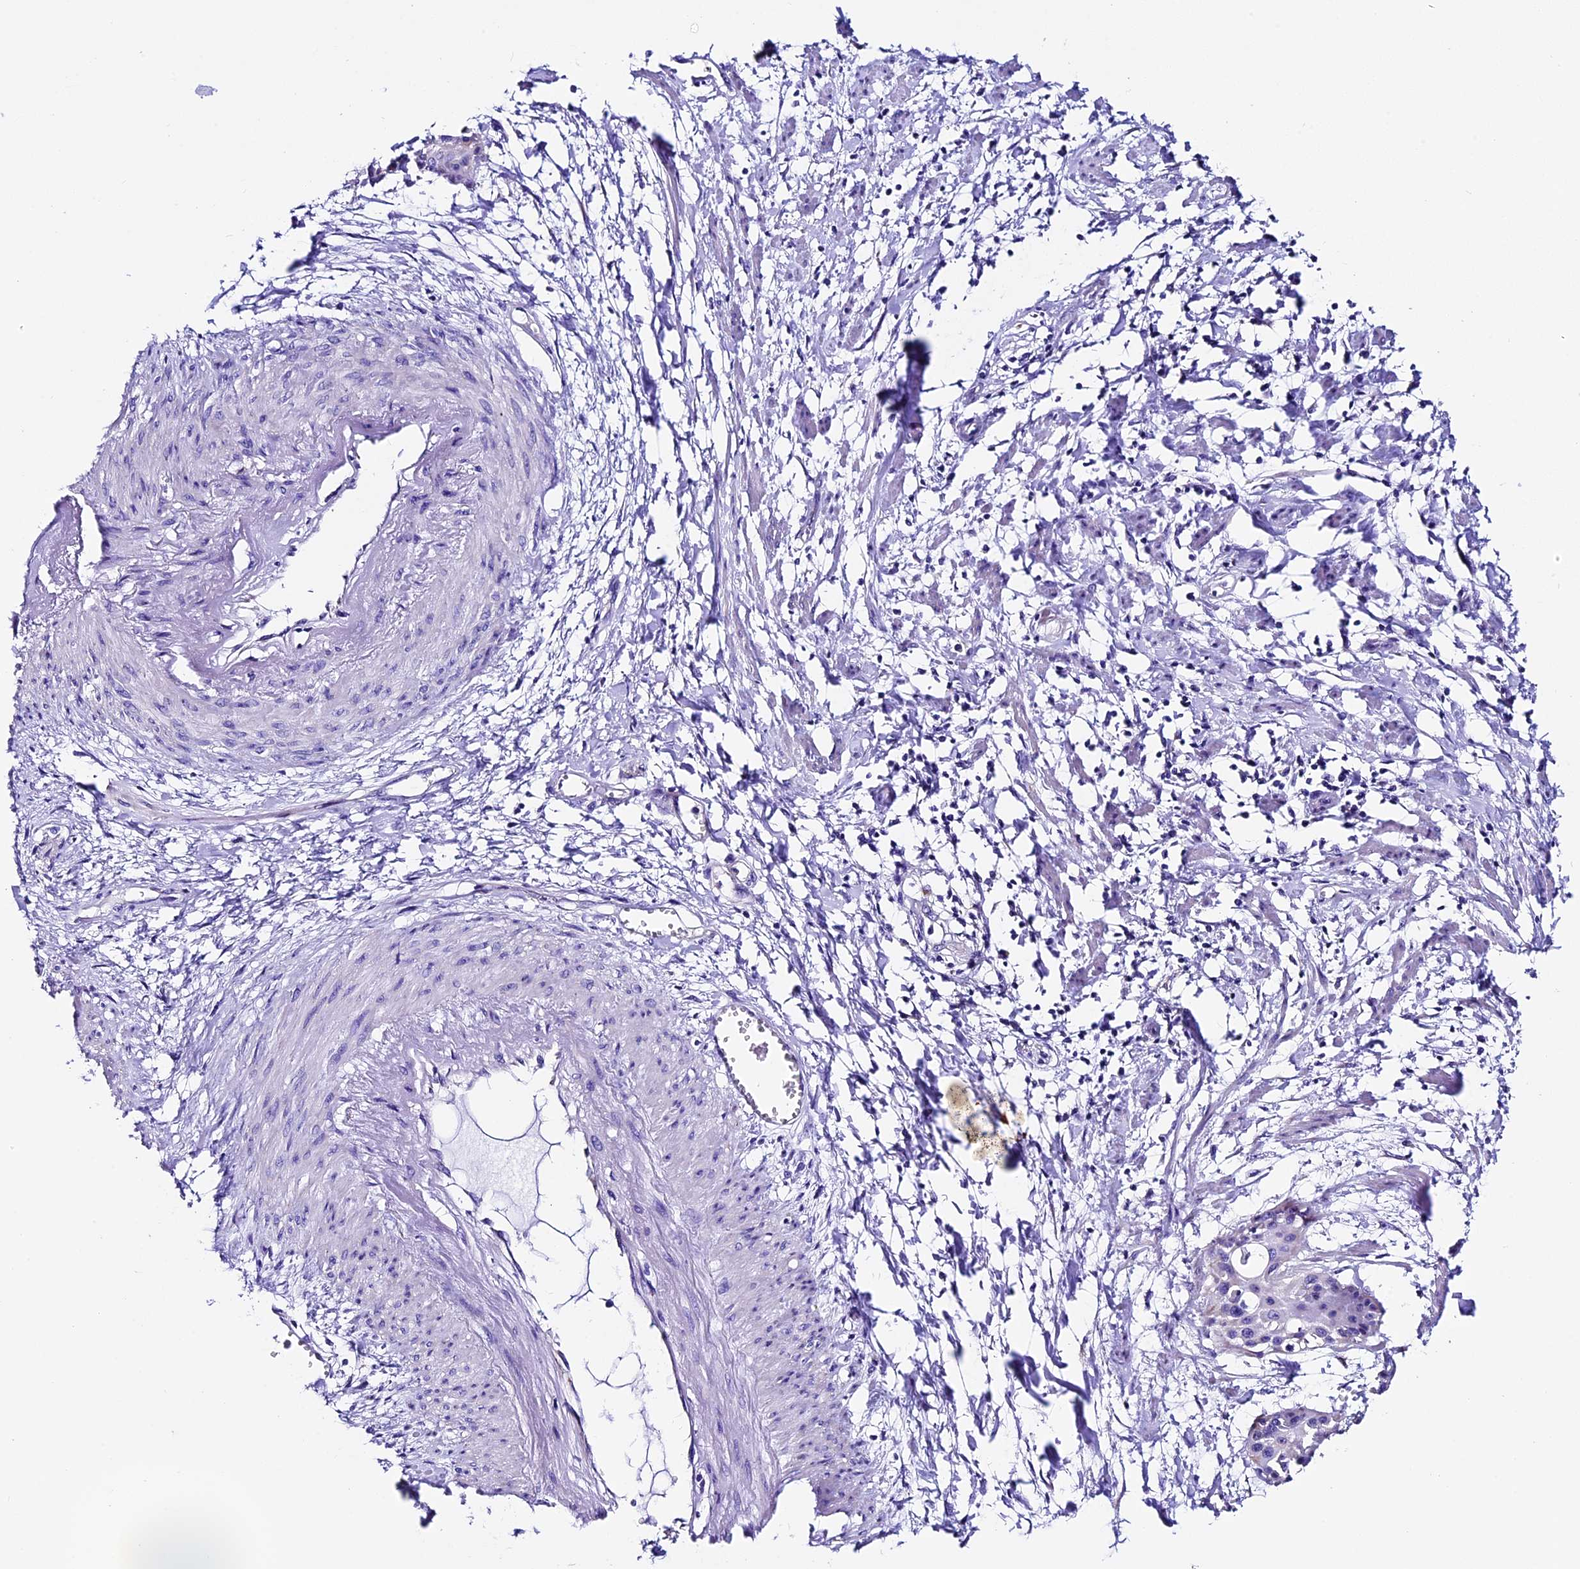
{"staining": {"intensity": "negative", "quantity": "none", "location": "none"}, "tissue": "cervical cancer", "cell_type": "Tumor cells", "image_type": "cancer", "snomed": [{"axis": "morphology", "description": "Squamous cell carcinoma, NOS"}, {"axis": "topography", "description": "Cervix"}], "caption": "Tumor cells show no significant positivity in squamous cell carcinoma (cervical). The staining is performed using DAB (3,3'-diaminobenzidine) brown chromogen with nuclei counter-stained in using hematoxylin.", "gene": "COMTD1", "patient": {"sex": "female", "age": 57}}